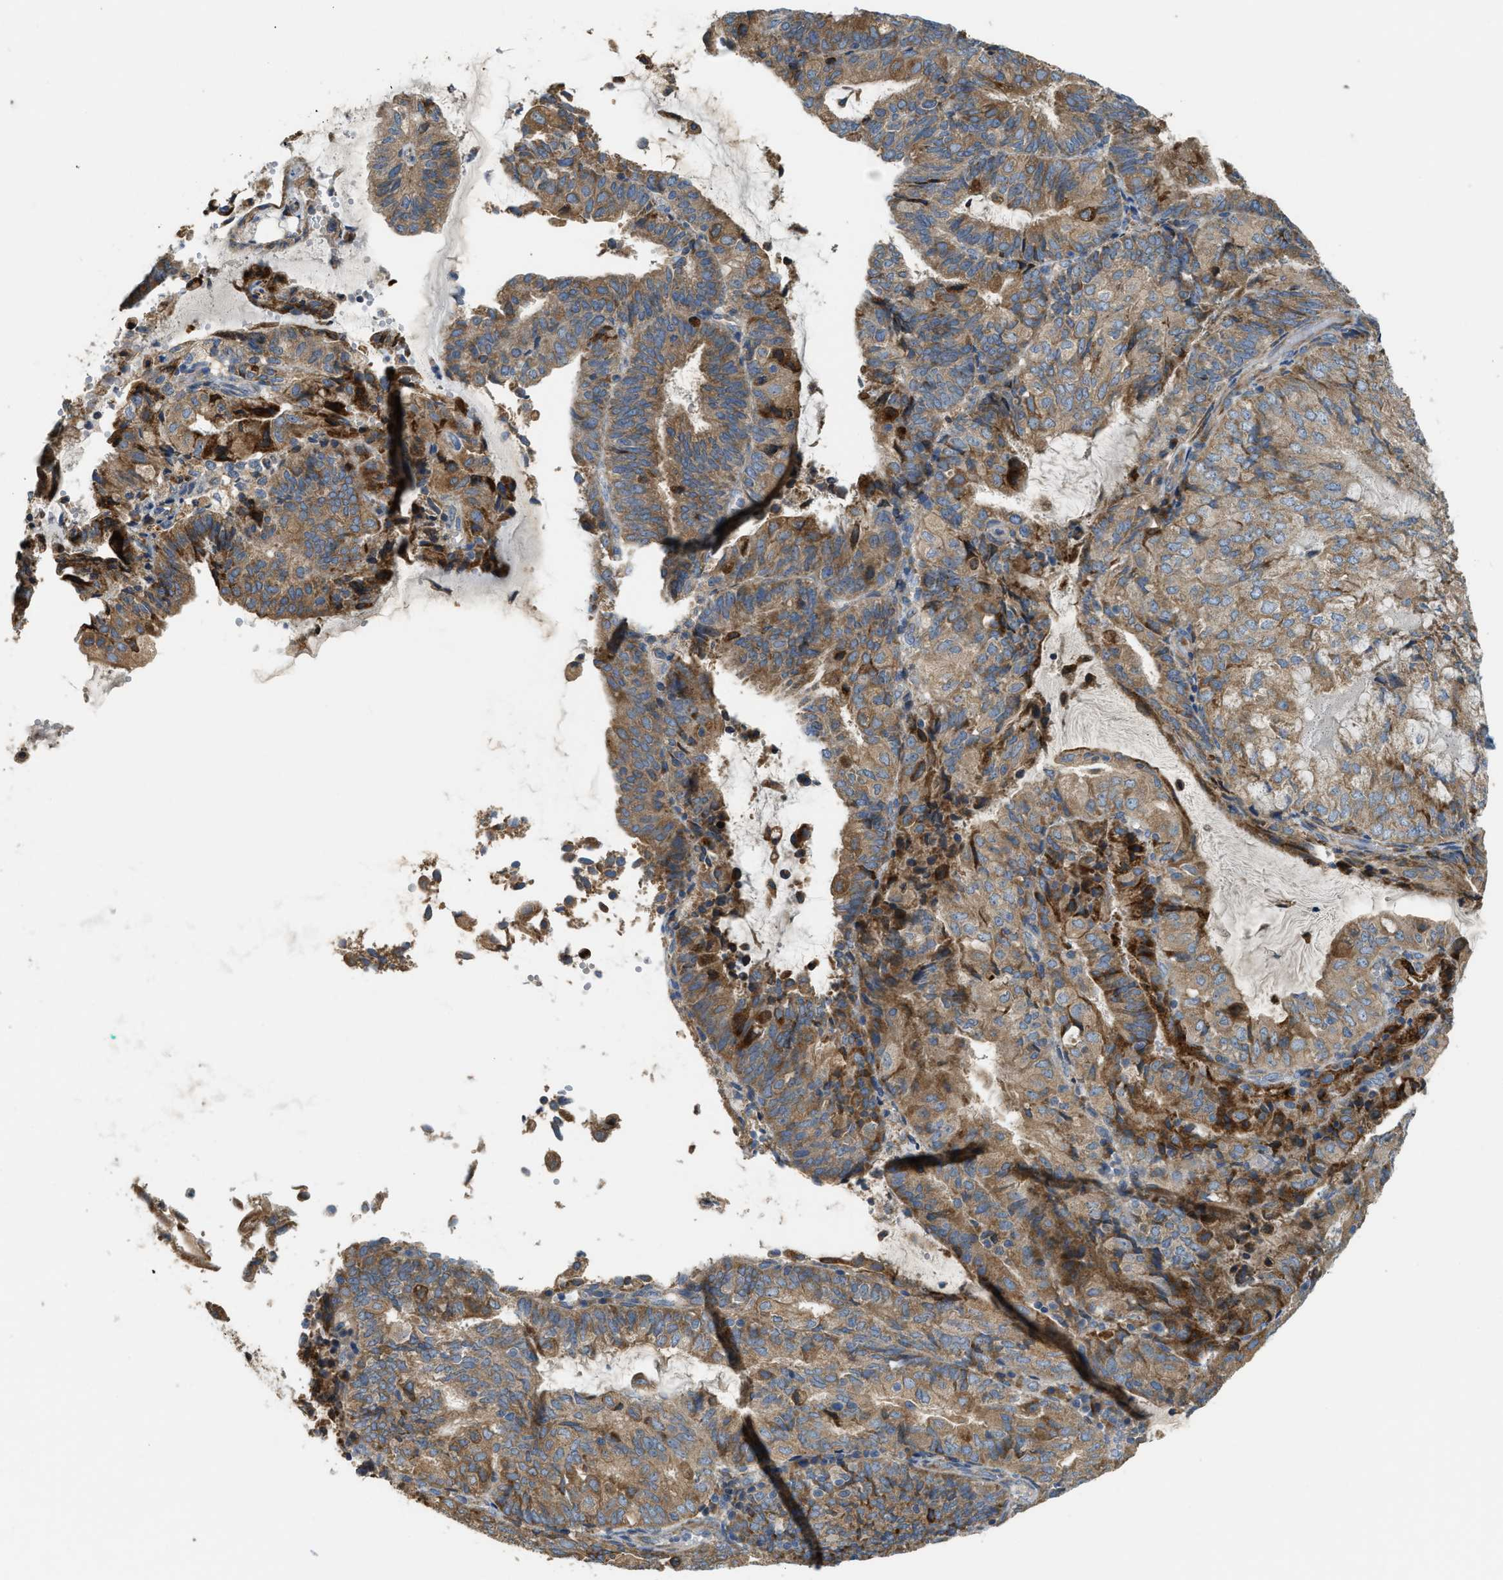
{"staining": {"intensity": "moderate", "quantity": ">75%", "location": "cytoplasmic/membranous"}, "tissue": "endometrial cancer", "cell_type": "Tumor cells", "image_type": "cancer", "snomed": [{"axis": "morphology", "description": "Adenocarcinoma, NOS"}, {"axis": "topography", "description": "Endometrium"}], "caption": "A photomicrograph of human endometrial cancer (adenocarcinoma) stained for a protein shows moderate cytoplasmic/membranous brown staining in tumor cells. (DAB (3,3'-diaminobenzidine) IHC with brightfield microscopy, high magnification).", "gene": "TMEM68", "patient": {"sex": "female", "age": 81}}